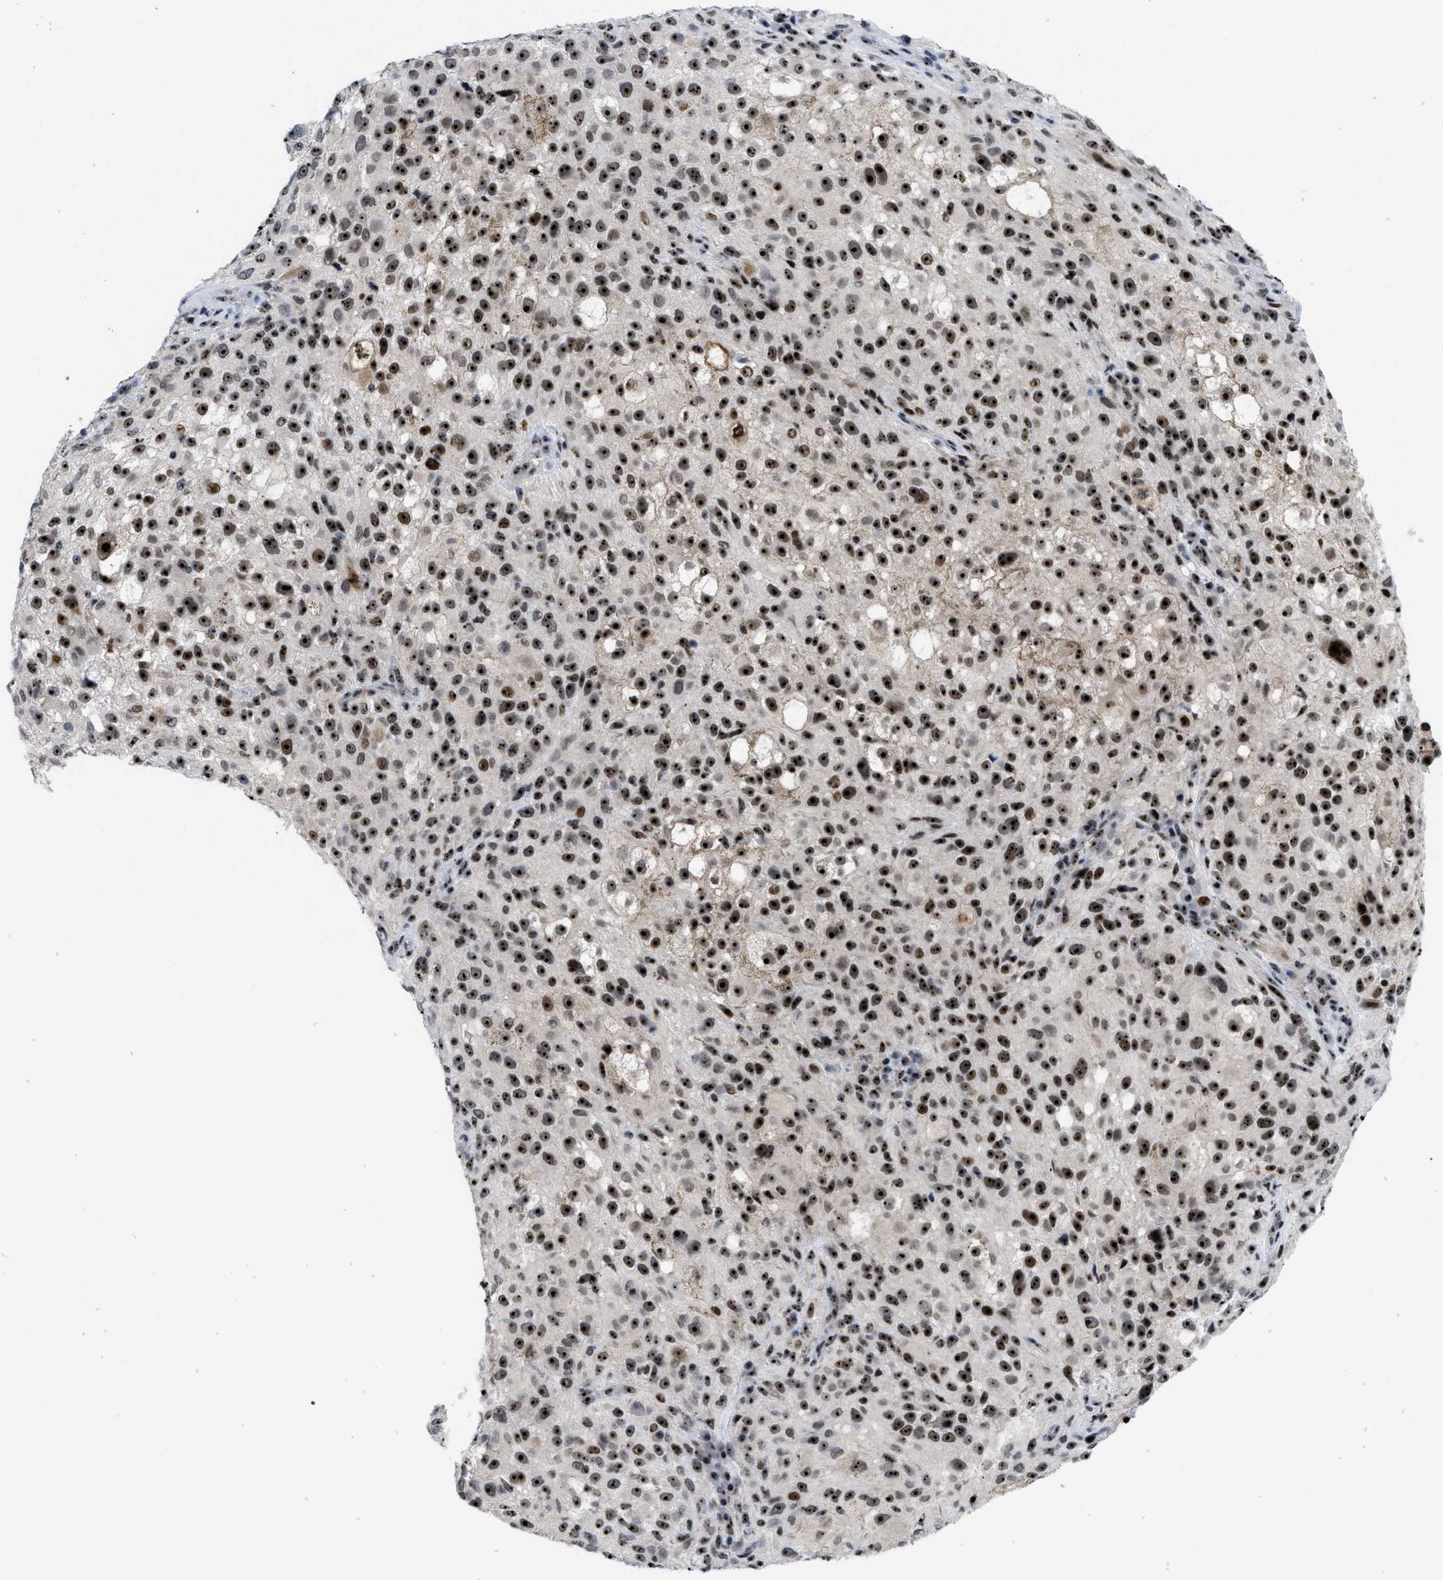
{"staining": {"intensity": "strong", "quantity": ">75%", "location": "nuclear"}, "tissue": "melanoma", "cell_type": "Tumor cells", "image_type": "cancer", "snomed": [{"axis": "morphology", "description": "Necrosis, NOS"}, {"axis": "morphology", "description": "Malignant melanoma, NOS"}, {"axis": "topography", "description": "Skin"}], "caption": "Immunohistochemistry (IHC) (DAB) staining of human melanoma exhibits strong nuclear protein staining in about >75% of tumor cells.", "gene": "NOP58", "patient": {"sex": "female", "age": 87}}